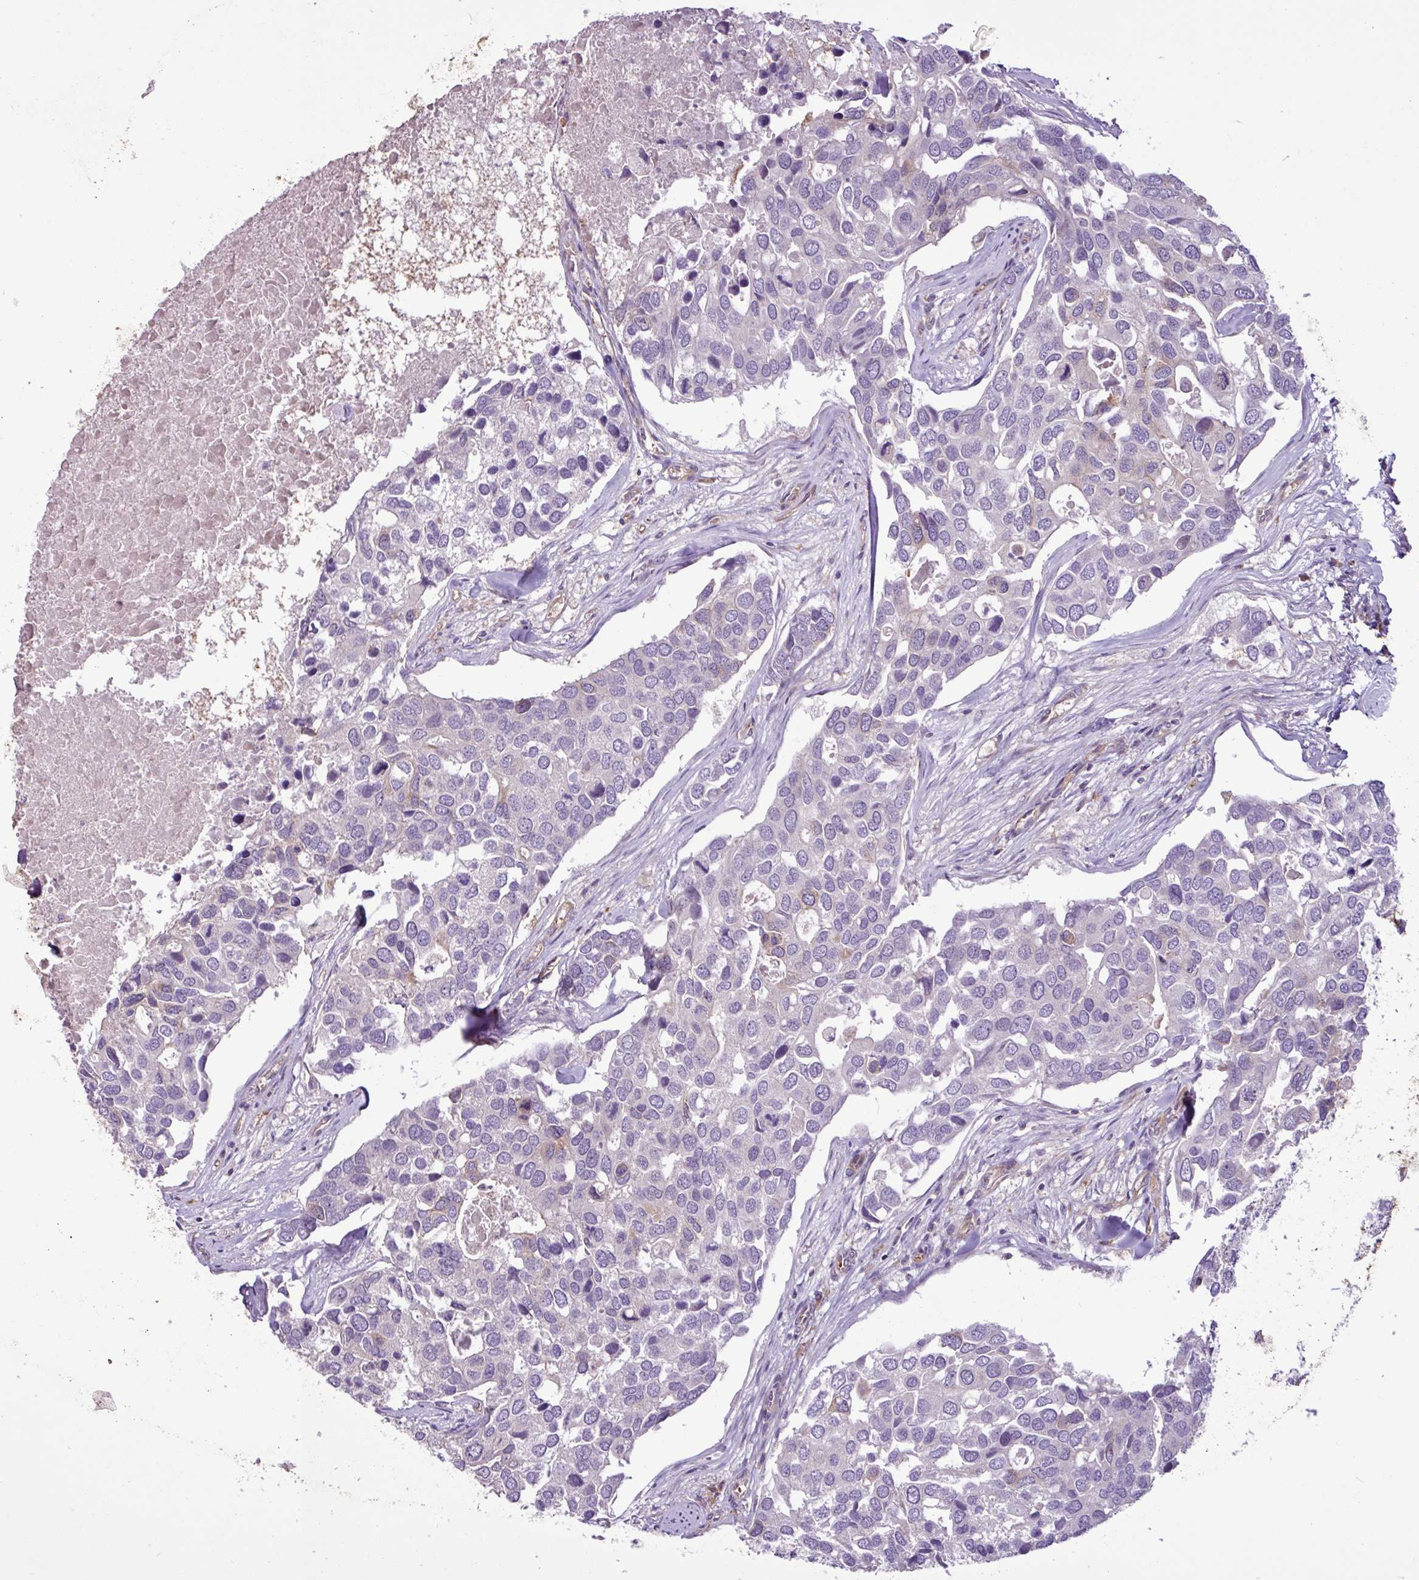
{"staining": {"intensity": "weak", "quantity": "<25%", "location": "cytoplasmic/membranous"}, "tissue": "breast cancer", "cell_type": "Tumor cells", "image_type": "cancer", "snomed": [{"axis": "morphology", "description": "Duct carcinoma"}, {"axis": "topography", "description": "Breast"}], "caption": "An image of human breast intraductal carcinoma is negative for staining in tumor cells. (DAB immunohistochemistry with hematoxylin counter stain).", "gene": "MROH2A", "patient": {"sex": "female", "age": 83}}